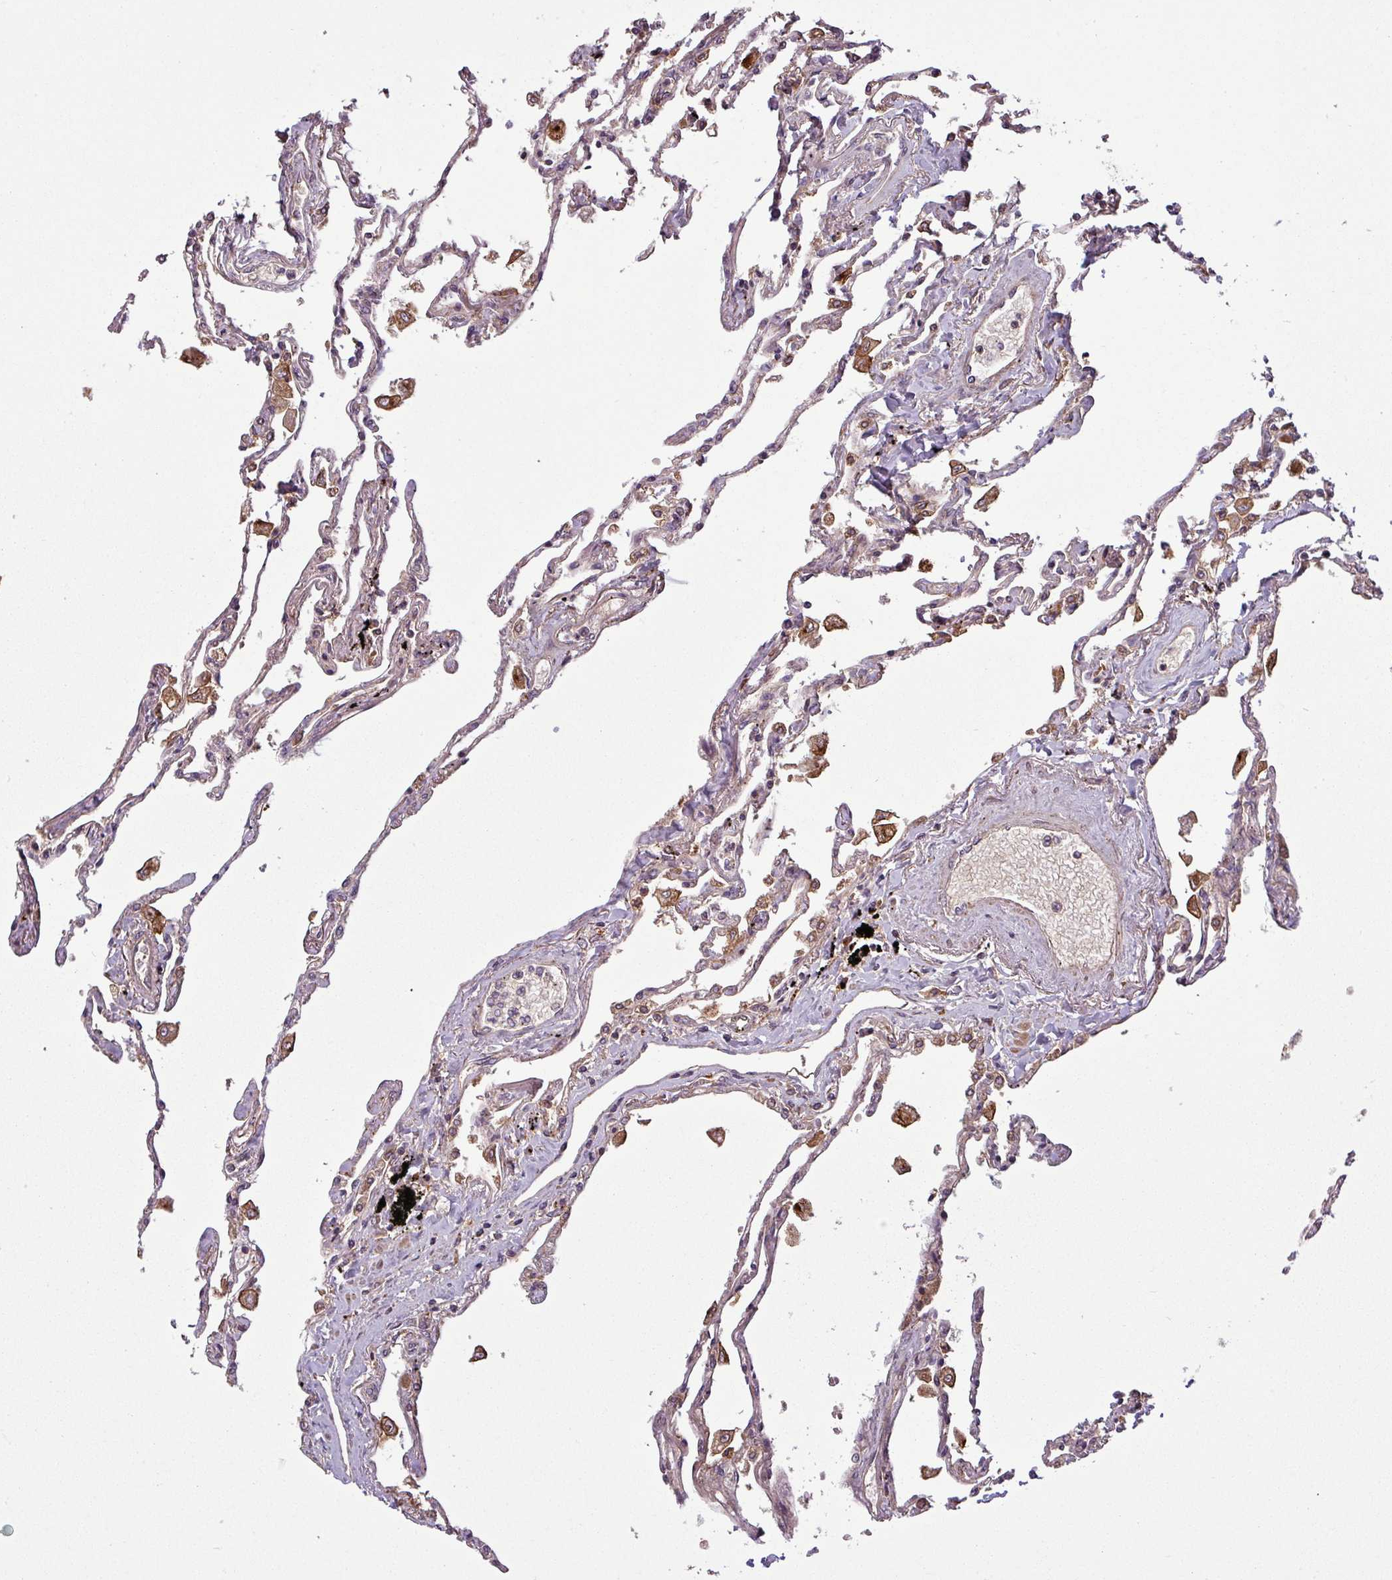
{"staining": {"intensity": "moderate", "quantity": "25%-75%", "location": "cytoplasmic/membranous"}, "tissue": "lung", "cell_type": "Alveolar cells", "image_type": "normal", "snomed": [{"axis": "morphology", "description": "Normal tissue, NOS"}, {"axis": "topography", "description": "Lung"}], "caption": "Protein expression analysis of normal human lung reveals moderate cytoplasmic/membranous staining in about 25%-75% of alveolar cells. (IHC, brightfield microscopy, high magnification).", "gene": "SNRNP25", "patient": {"sex": "female", "age": 67}}